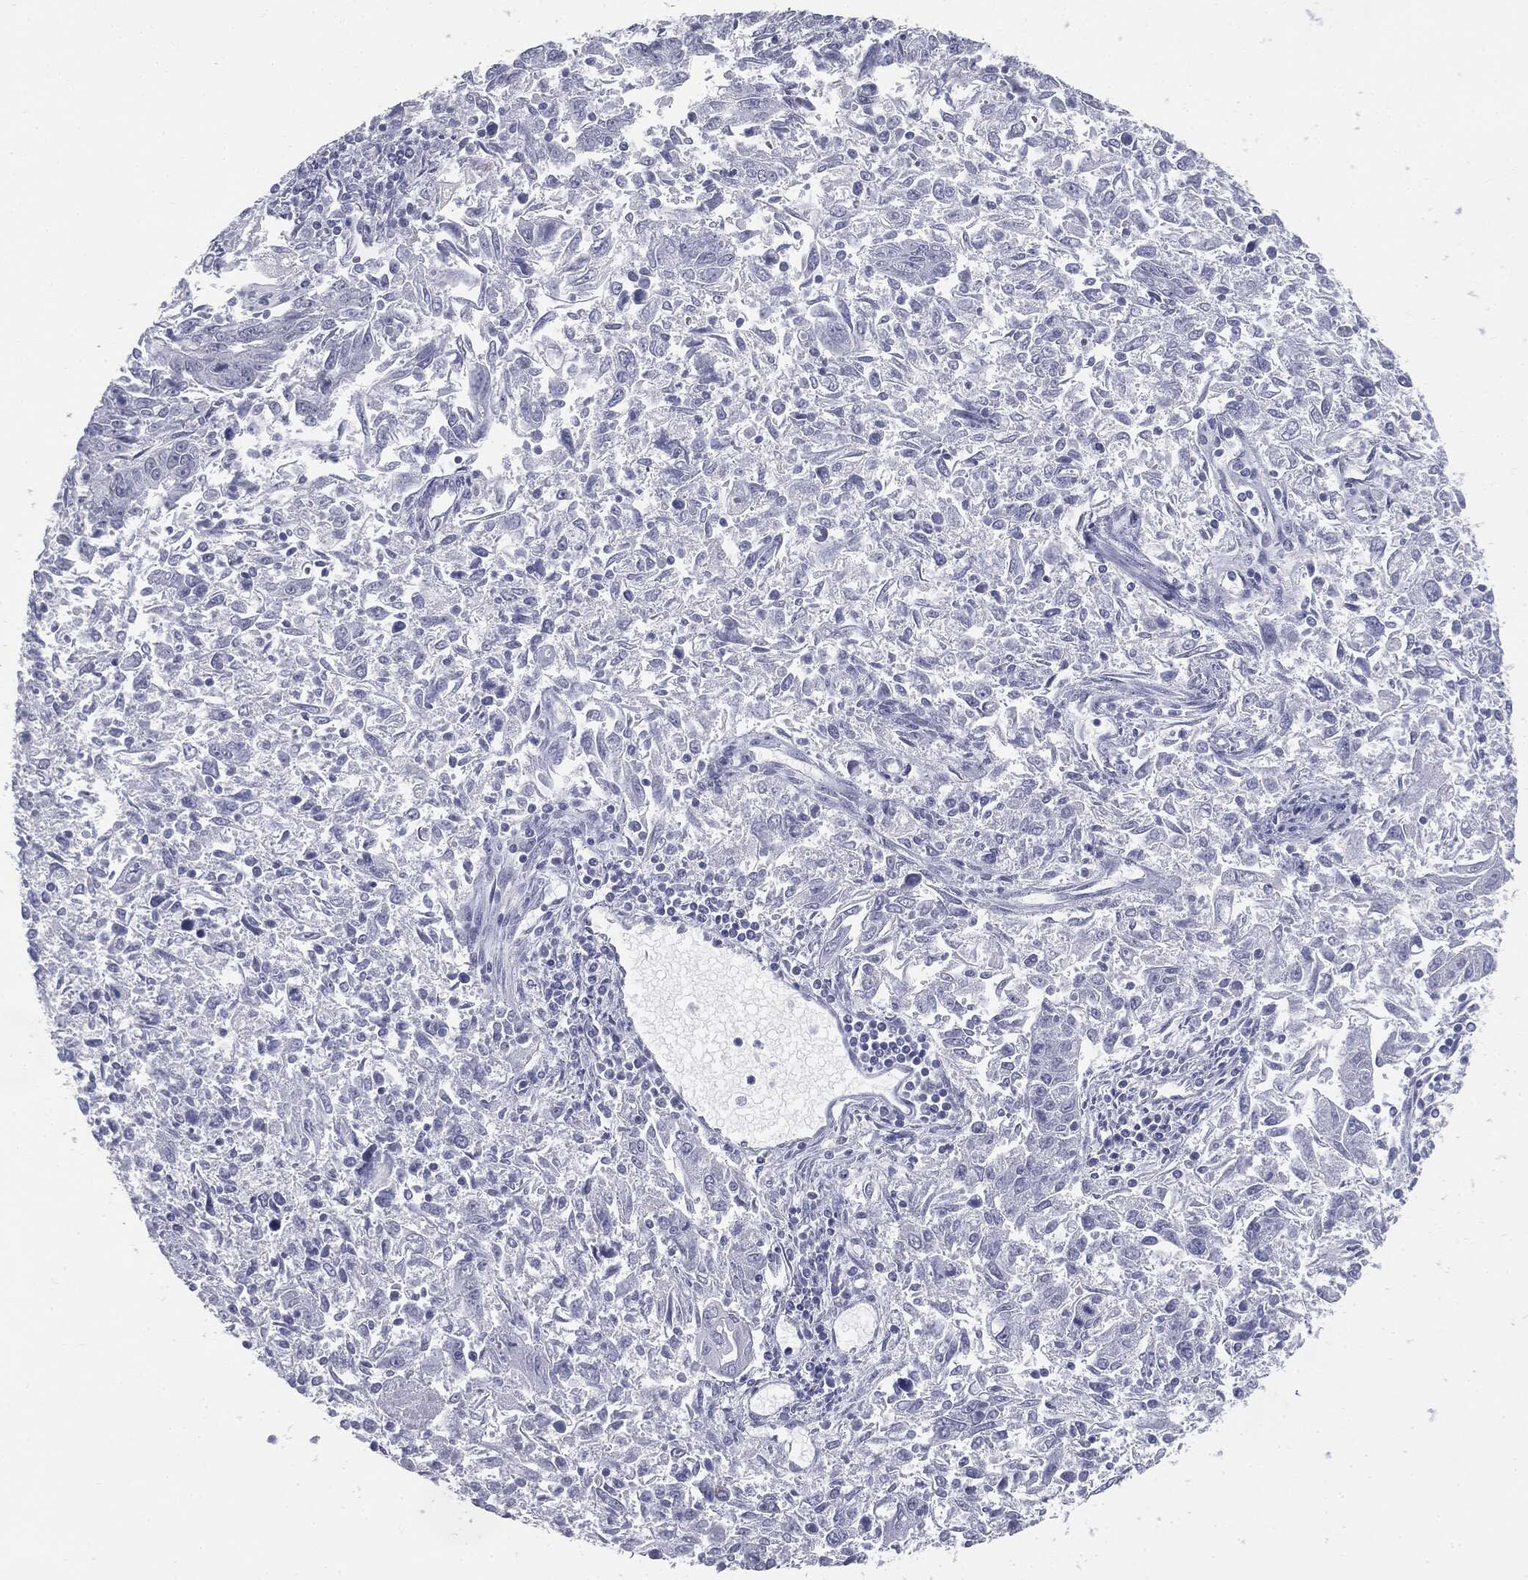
{"staining": {"intensity": "negative", "quantity": "none", "location": "none"}, "tissue": "endometrial cancer", "cell_type": "Tumor cells", "image_type": "cancer", "snomed": [{"axis": "morphology", "description": "Adenocarcinoma, NOS"}, {"axis": "topography", "description": "Endometrium"}], "caption": "High power microscopy micrograph of an IHC micrograph of endometrial cancer, revealing no significant positivity in tumor cells.", "gene": "TPO", "patient": {"sex": "female", "age": 42}}